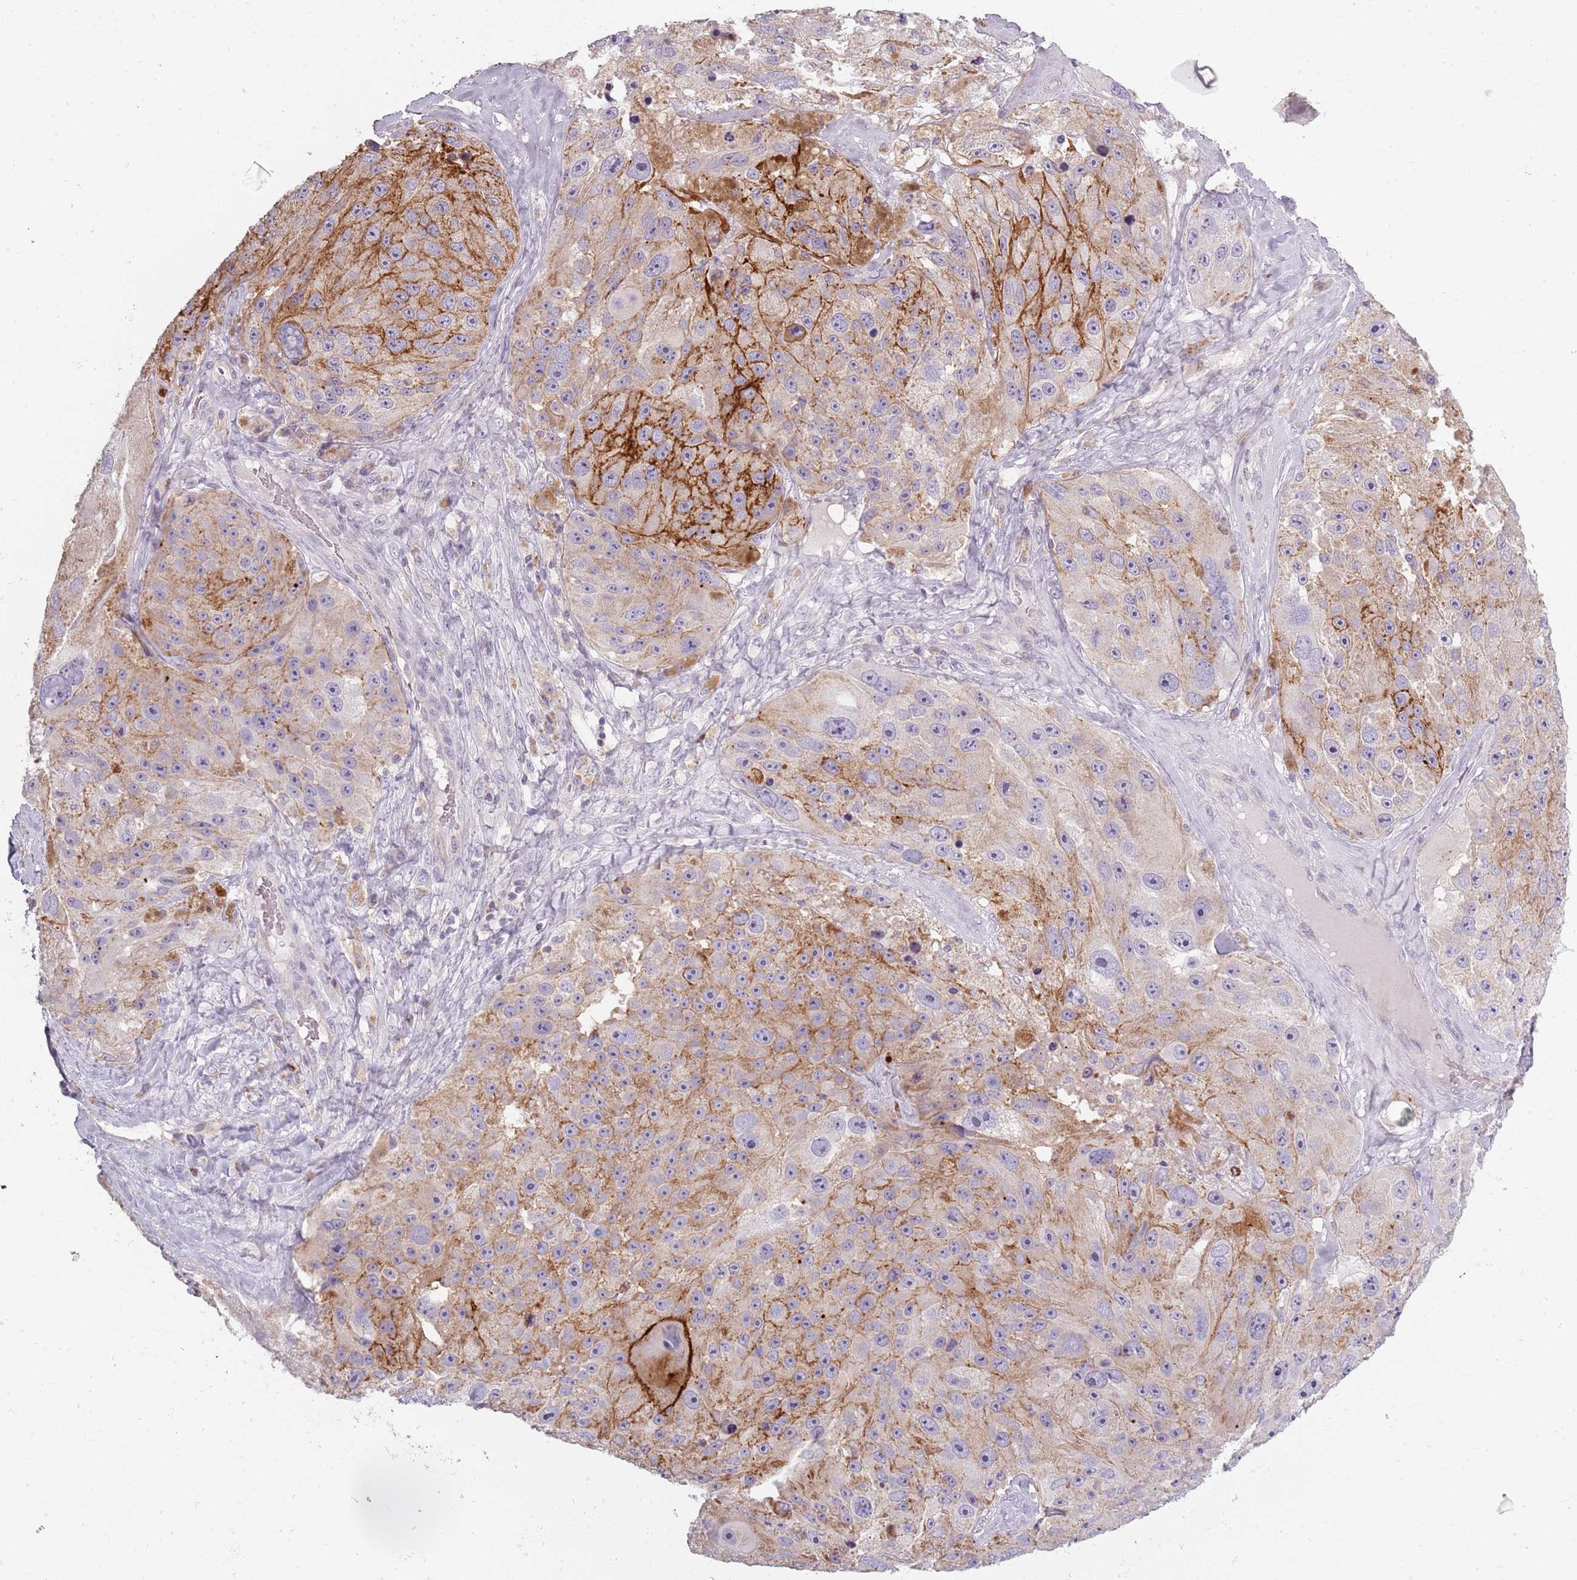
{"staining": {"intensity": "weak", "quantity": "25%-75%", "location": "cytoplasmic/membranous"}, "tissue": "melanoma", "cell_type": "Tumor cells", "image_type": "cancer", "snomed": [{"axis": "morphology", "description": "Malignant melanoma, Metastatic site"}, {"axis": "topography", "description": "Lymph node"}], "caption": "Weak cytoplasmic/membranous protein expression is seen in approximately 25%-75% of tumor cells in melanoma.", "gene": "SYNGR3", "patient": {"sex": "male", "age": 62}}